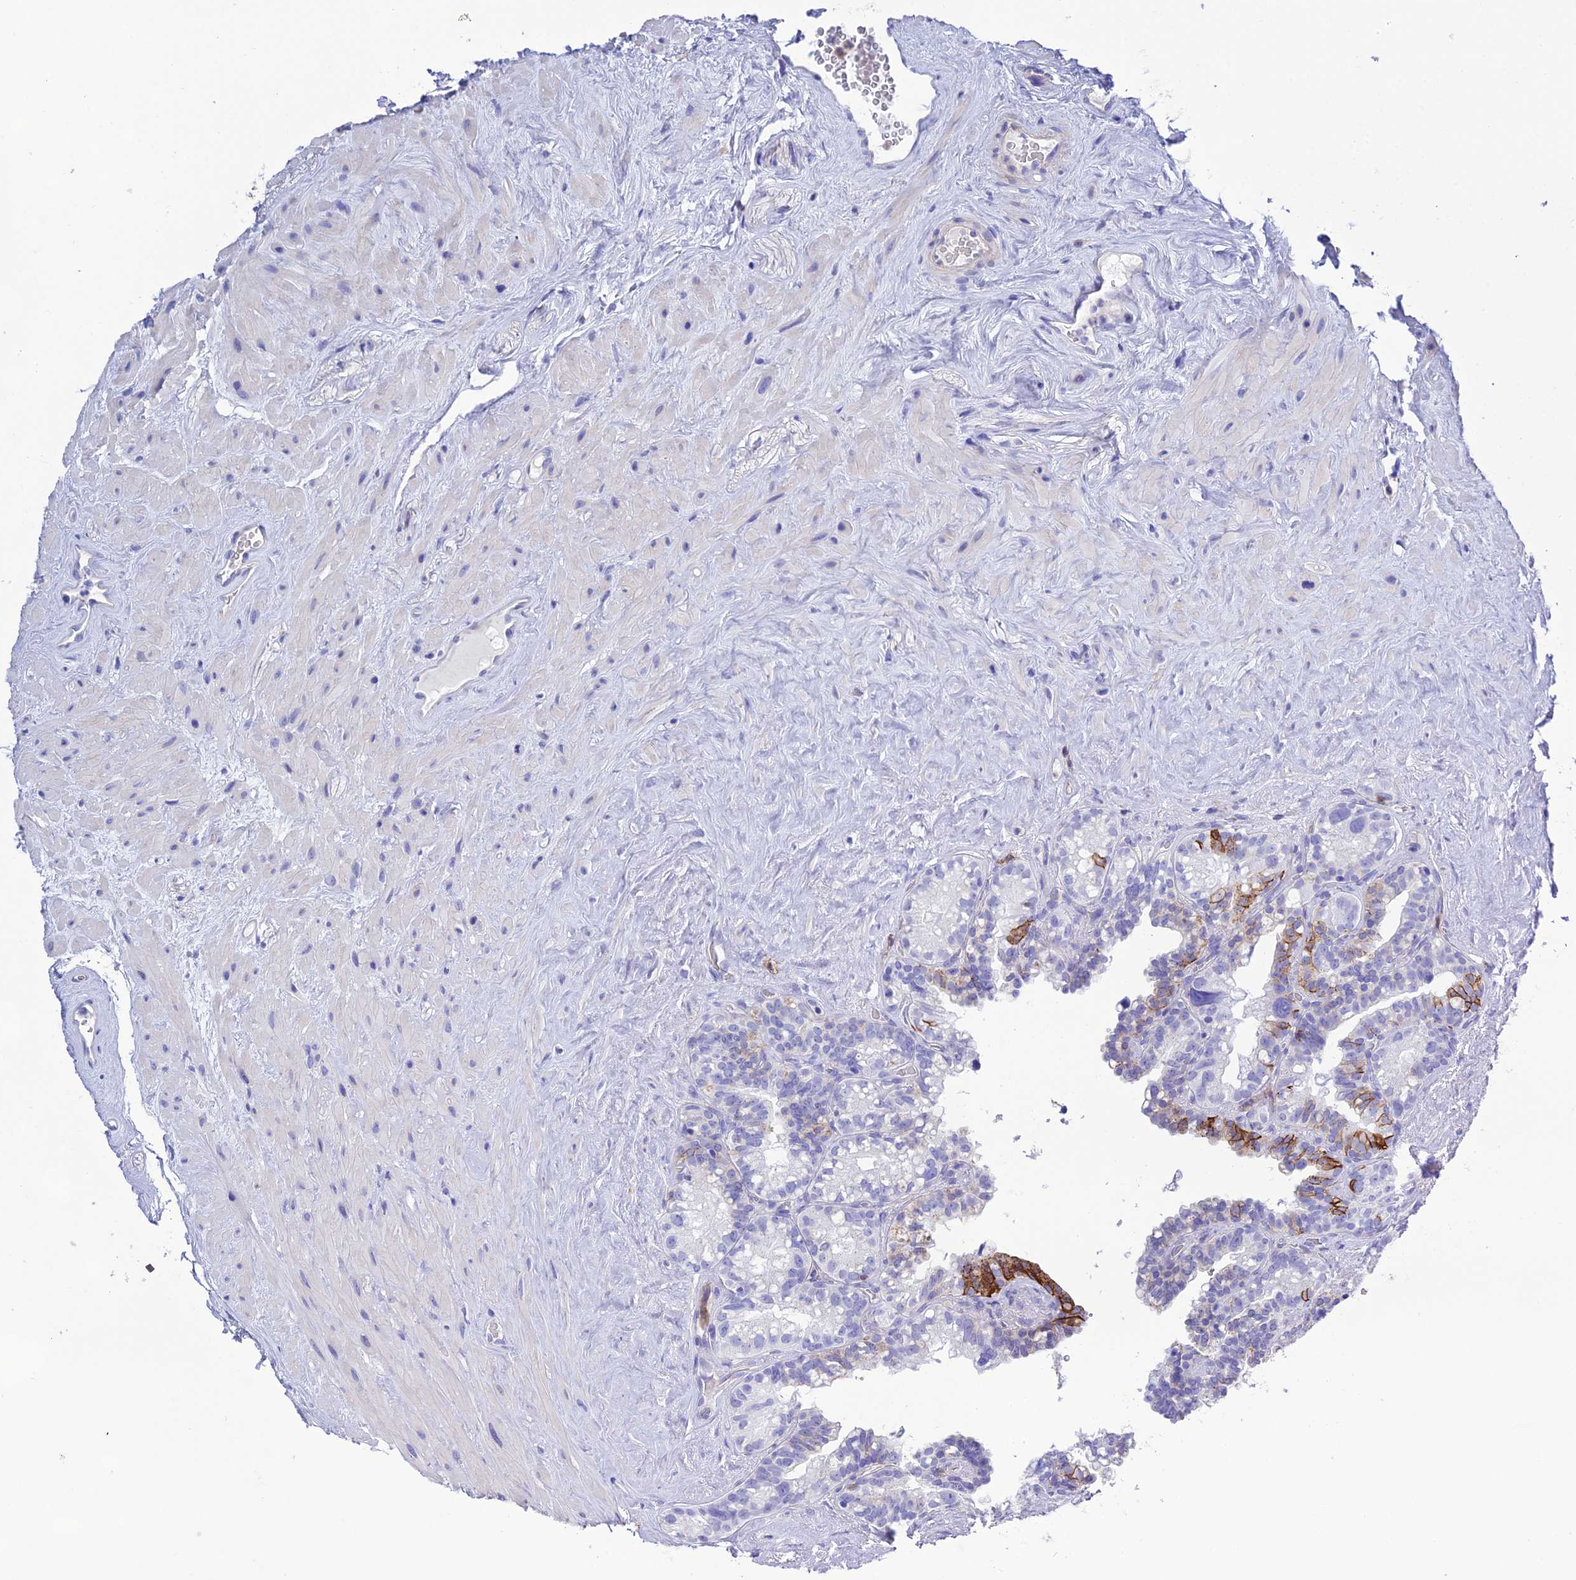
{"staining": {"intensity": "moderate", "quantity": "<25%", "location": "cytoplasmic/membranous"}, "tissue": "seminal vesicle", "cell_type": "Glandular cells", "image_type": "normal", "snomed": [{"axis": "morphology", "description": "Normal tissue, NOS"}, {"axis": "topography", "description": "Prostate"}, {"axis": "topography", "description": "Seminal veicle"}], "caption": "Protein staining displays moderate cytoplasmic/membranous positivity in about <25% of glandular cells in normal seminal vesicle. (DAB (3,3'-diaminobenzidine) = brown stain, brightfield microscopy at high magnification).", "gene": "OR1Q1", "patient": {"sex": "male", "age": 79}}